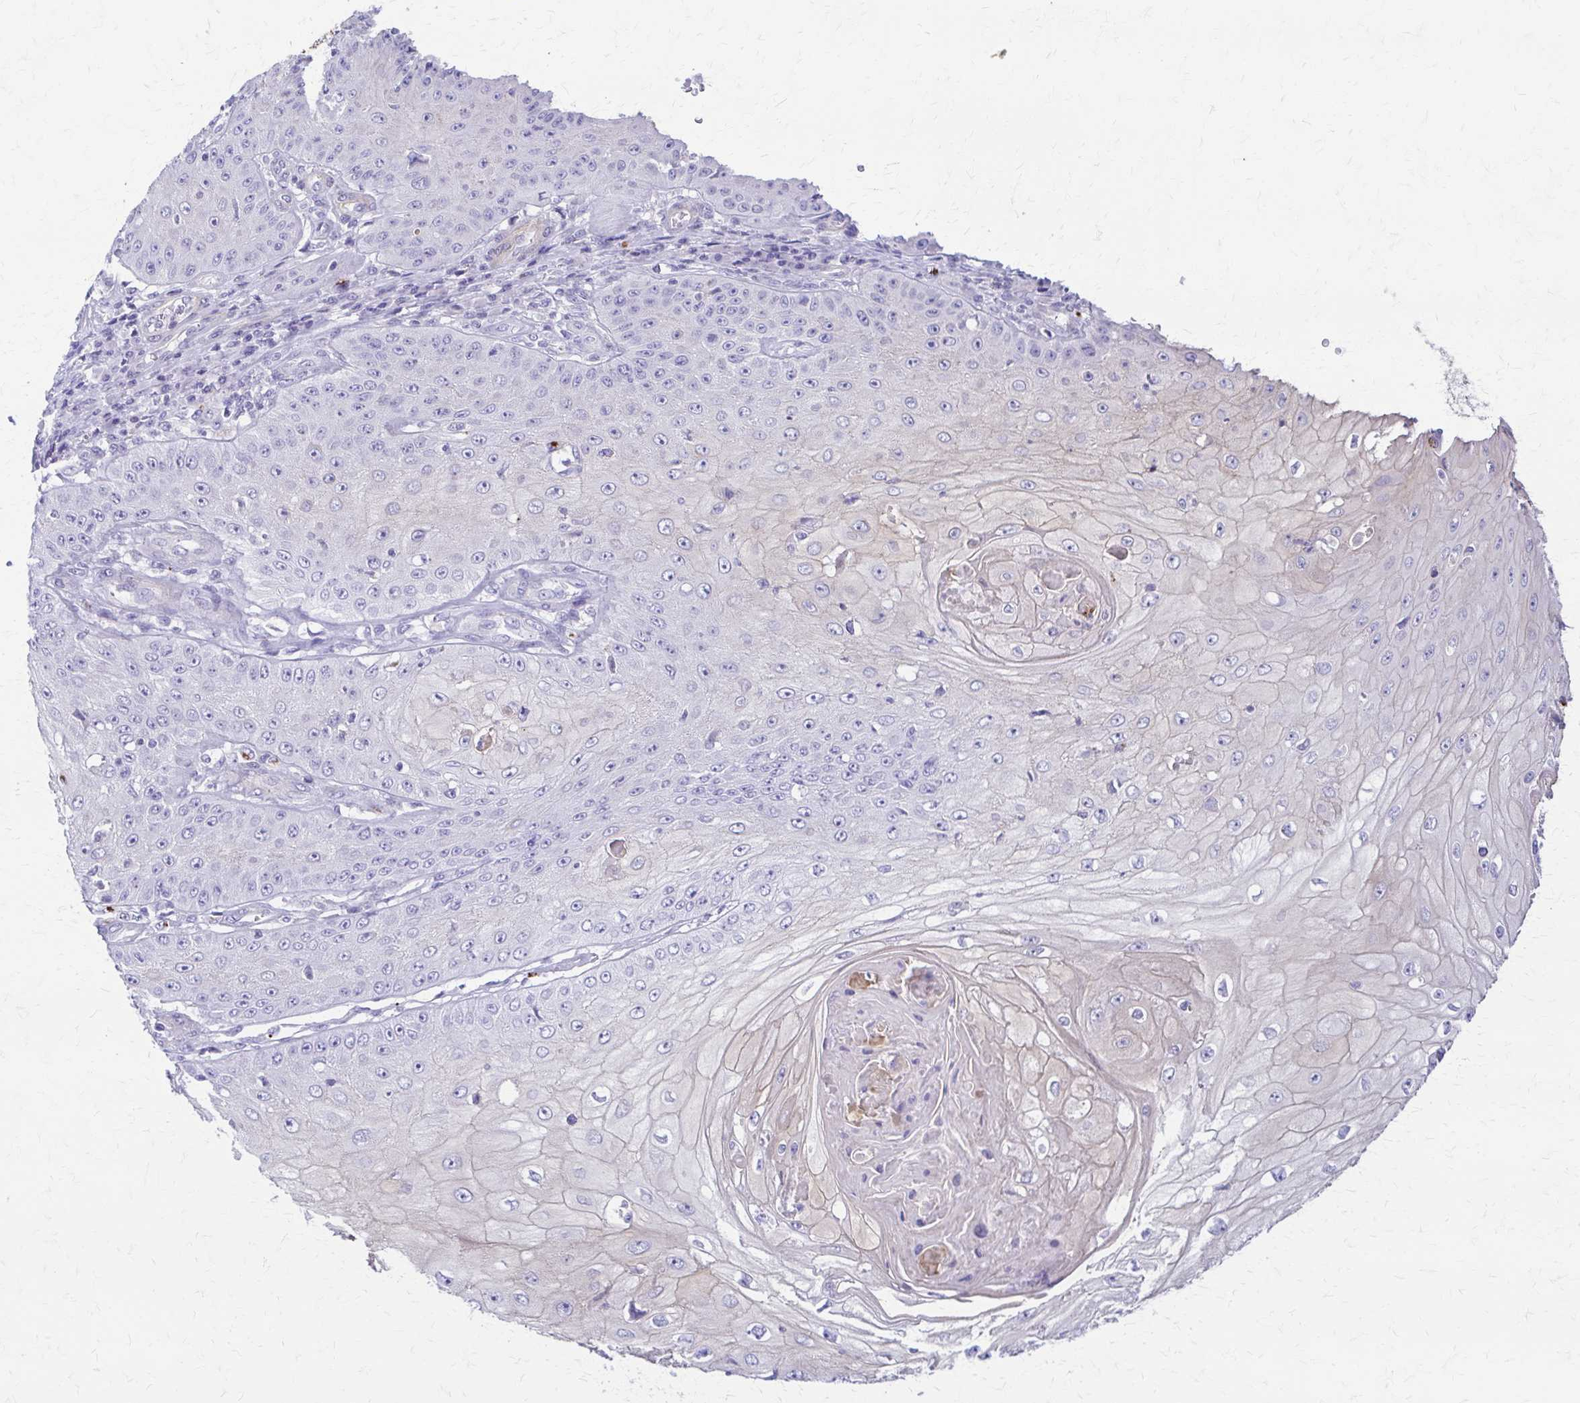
{"staining": {"intensity": "negative", "quantity": "none", "location": "none"}, "tissue": "skin cancer", "cell_type": "Tumor cells", "image_type": "cancer", "snomed": [{"axis": "morphology", "description": "Squamous cell carcinoma, NOS"}, {"axis": "topography", "description": "Skin"}], "caption": "There is no significant expression in tumor cells of skin squamous cell carcinoma.", "gene": "DSP", "patient": {"sex": "male", "age": 70}}